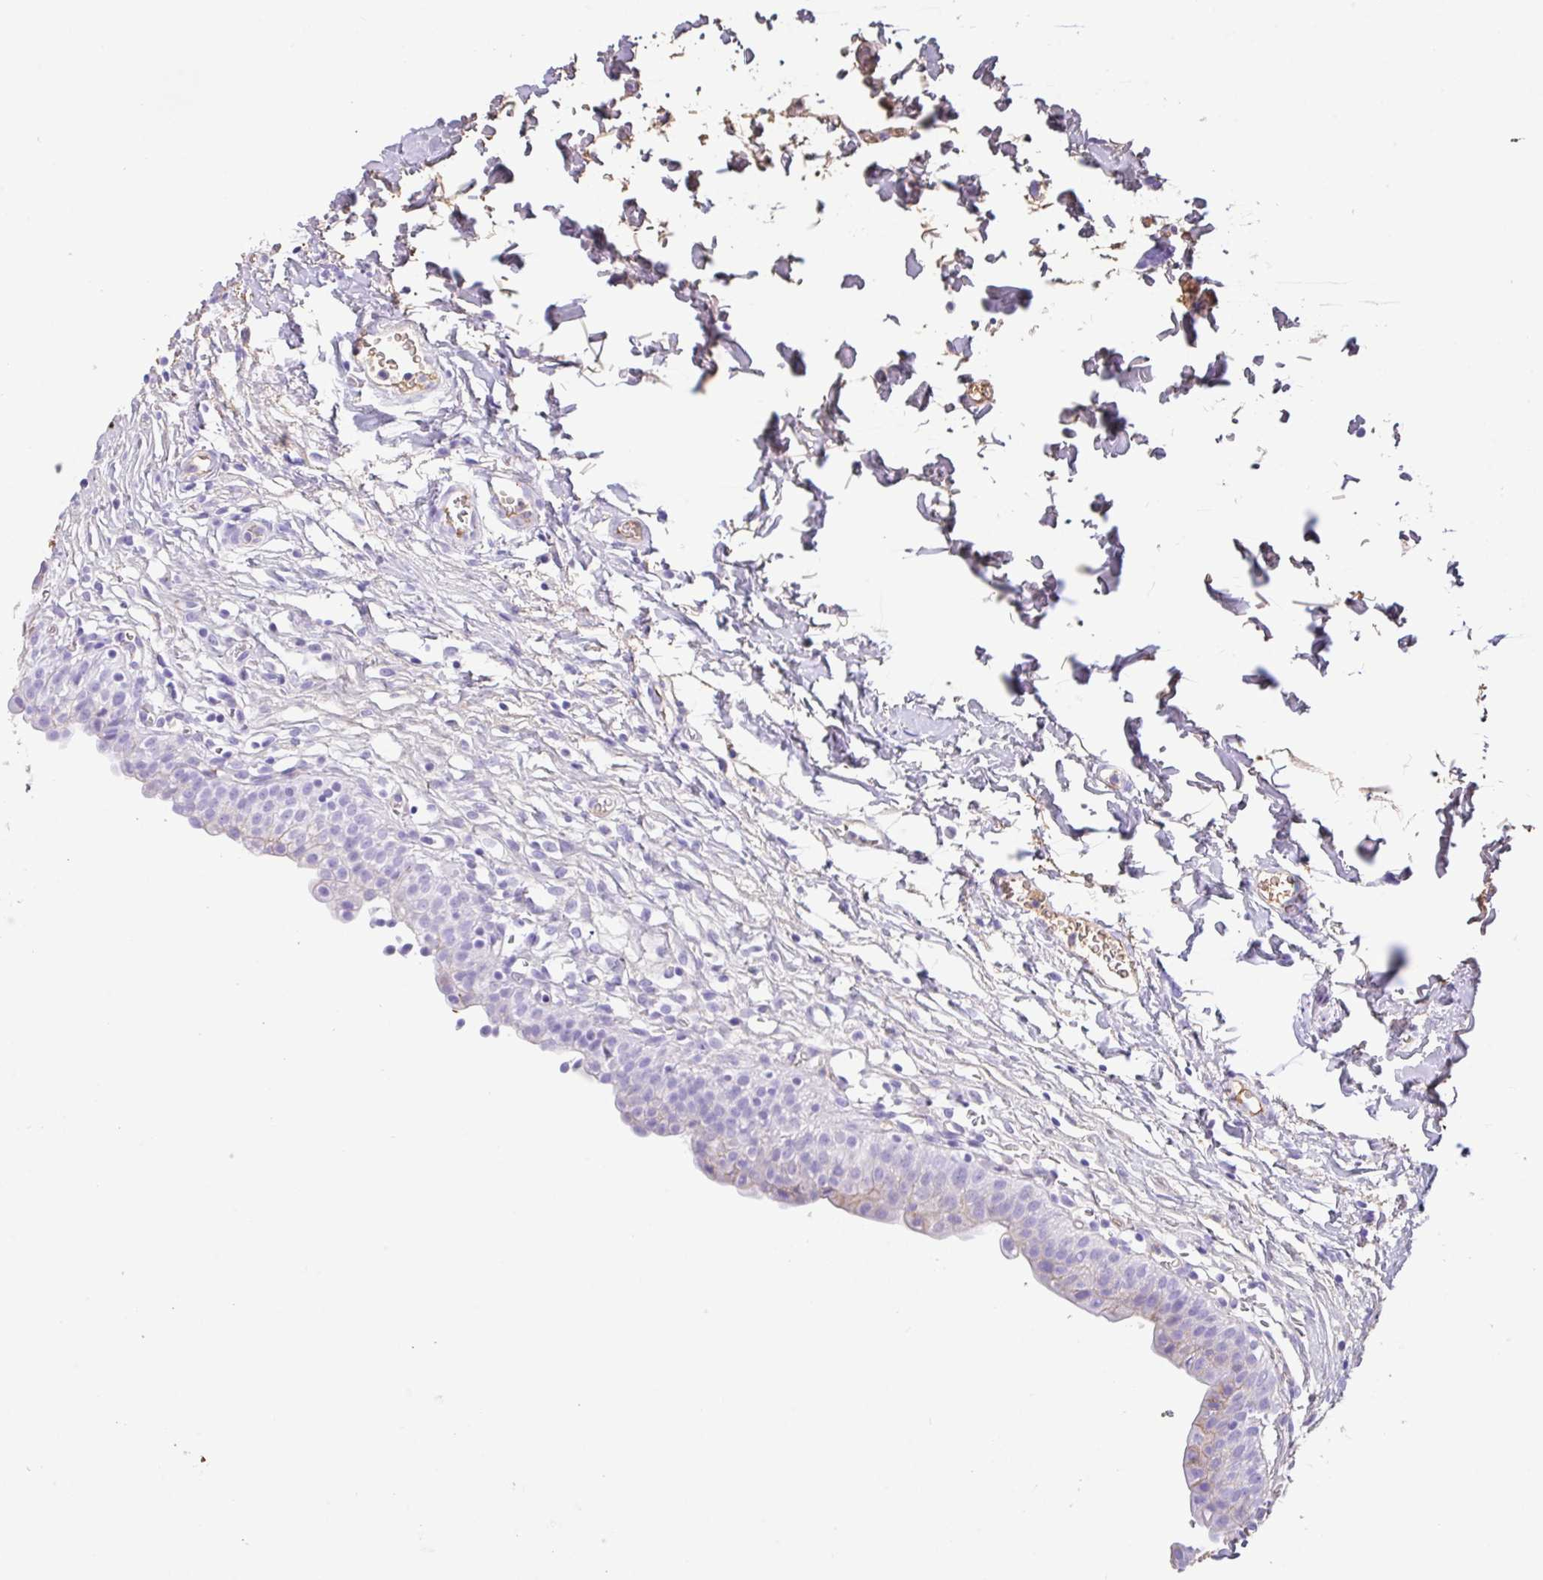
{"staining": {"intensity": "negative", "quantity": "none", "location": "none"}, "tissue": "urinary bladder", "cell_type": "Urothelial cells", "image_type": "normal", "snomed": [{"axis": "morphology", "description": "Normal tissue, NOS"}, {"axis": "topography", "description": "Urinary bladder"}, {"axis": "topography", "description": "Peripheral nerve tissue"}], "caption": "Urothelial cells are negative for protein expression in benign human urinary bladder. (Immunohistochemistry, brightfield microscopy, high magnification).", "gene": "HOXC12", "patient": {"sex": "male", "age": 55}}